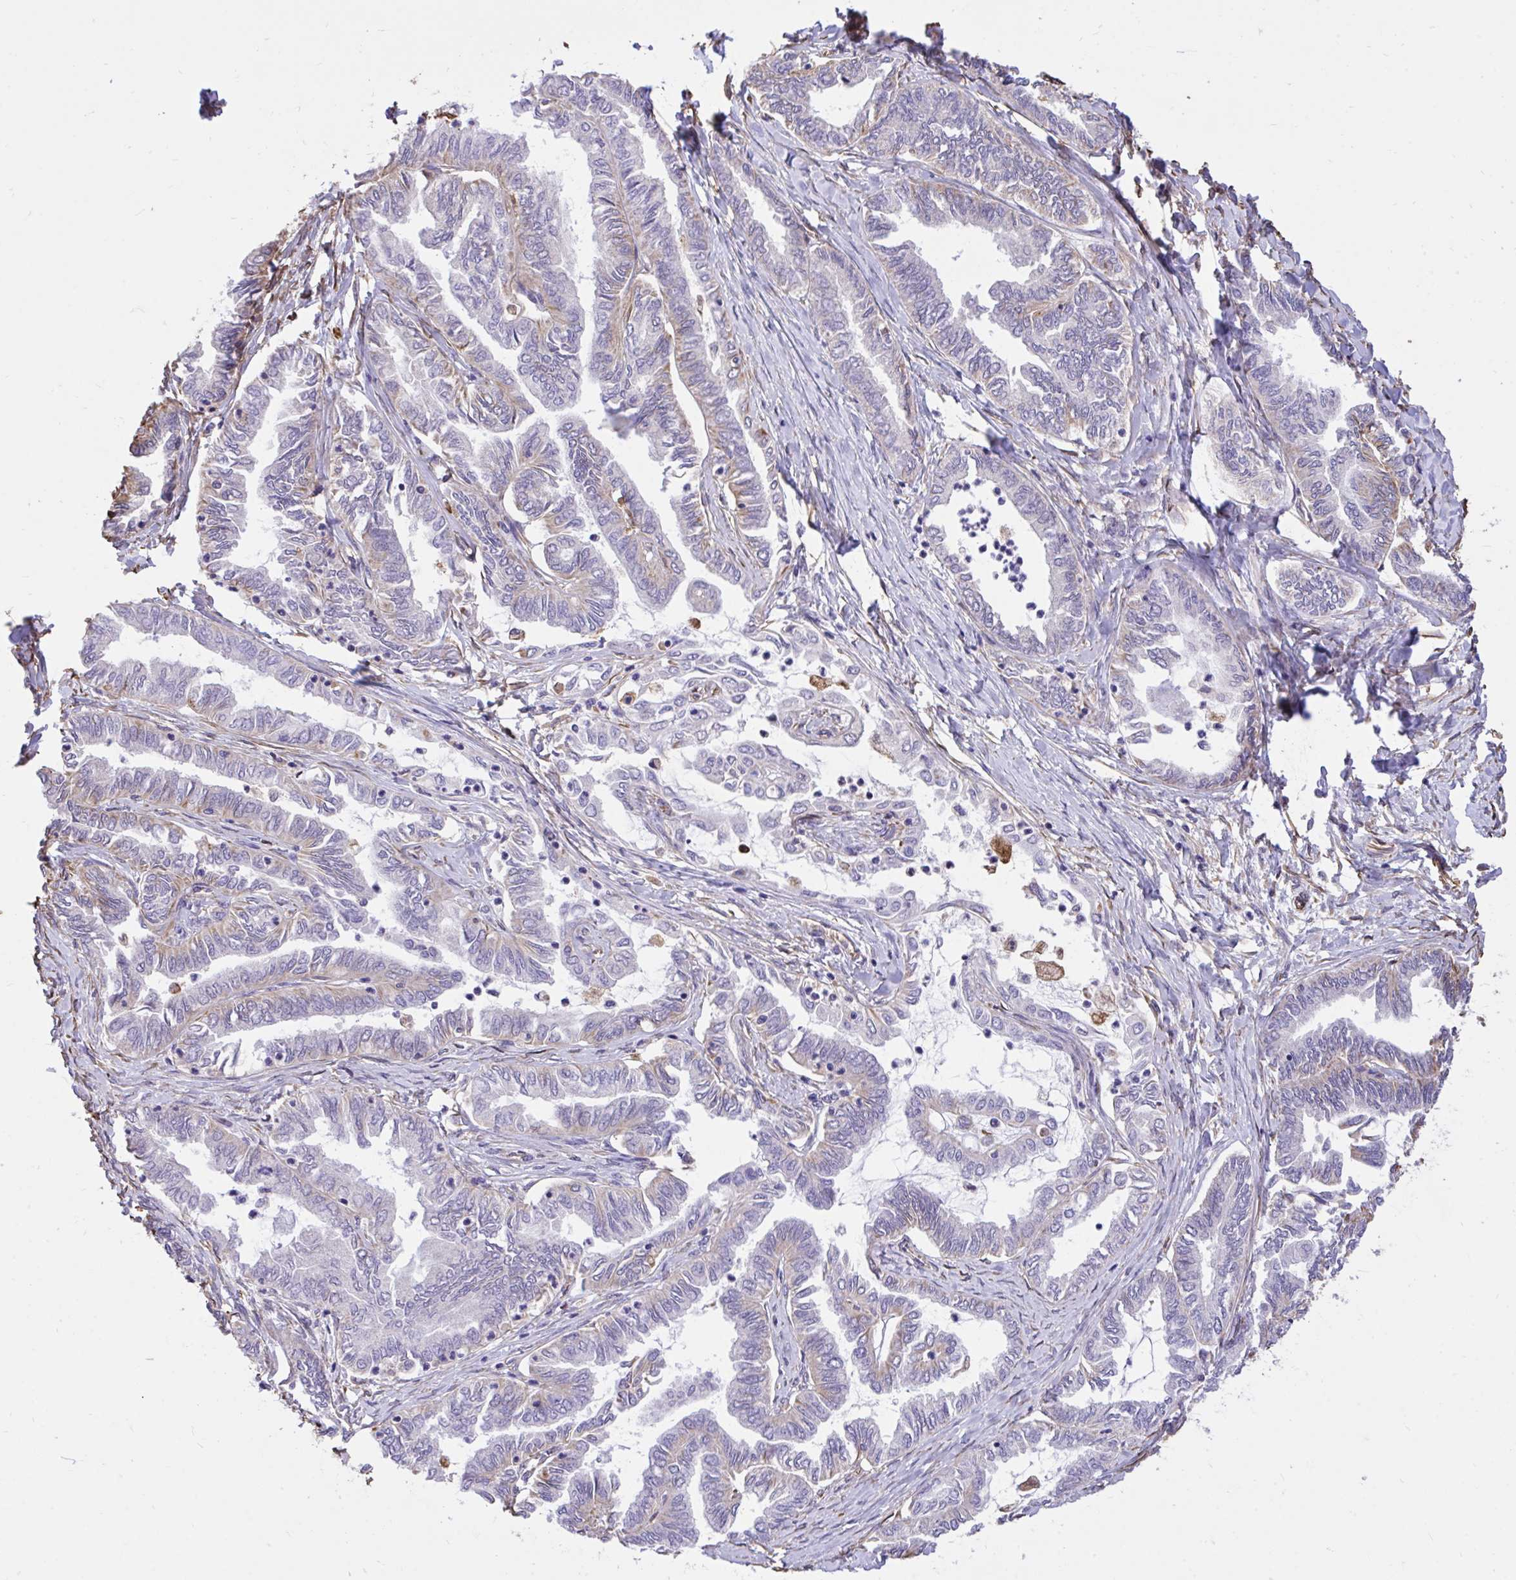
{"staining": {"intensity": "weak", "quantity": "25%-75%", "location": "cytoplasmic/membranous"}, "tissue": "ovarian cancer", "cell_type": "Tumor cells", "image_type": "cancer", "snomed": [{"axis": "morphology", "description": "Carcinoma, endometroid"}, {"axis": "topography", "description": "Ovary"}], "caption": "Protein expression analysis of human ovarian endometroid carcinoma reveals weak cytoplasmic/membranous expression in approximately 25%-75% of tumor cells.", "gene": "RNF103", "patient": {"sex": "female", "age": 70}}